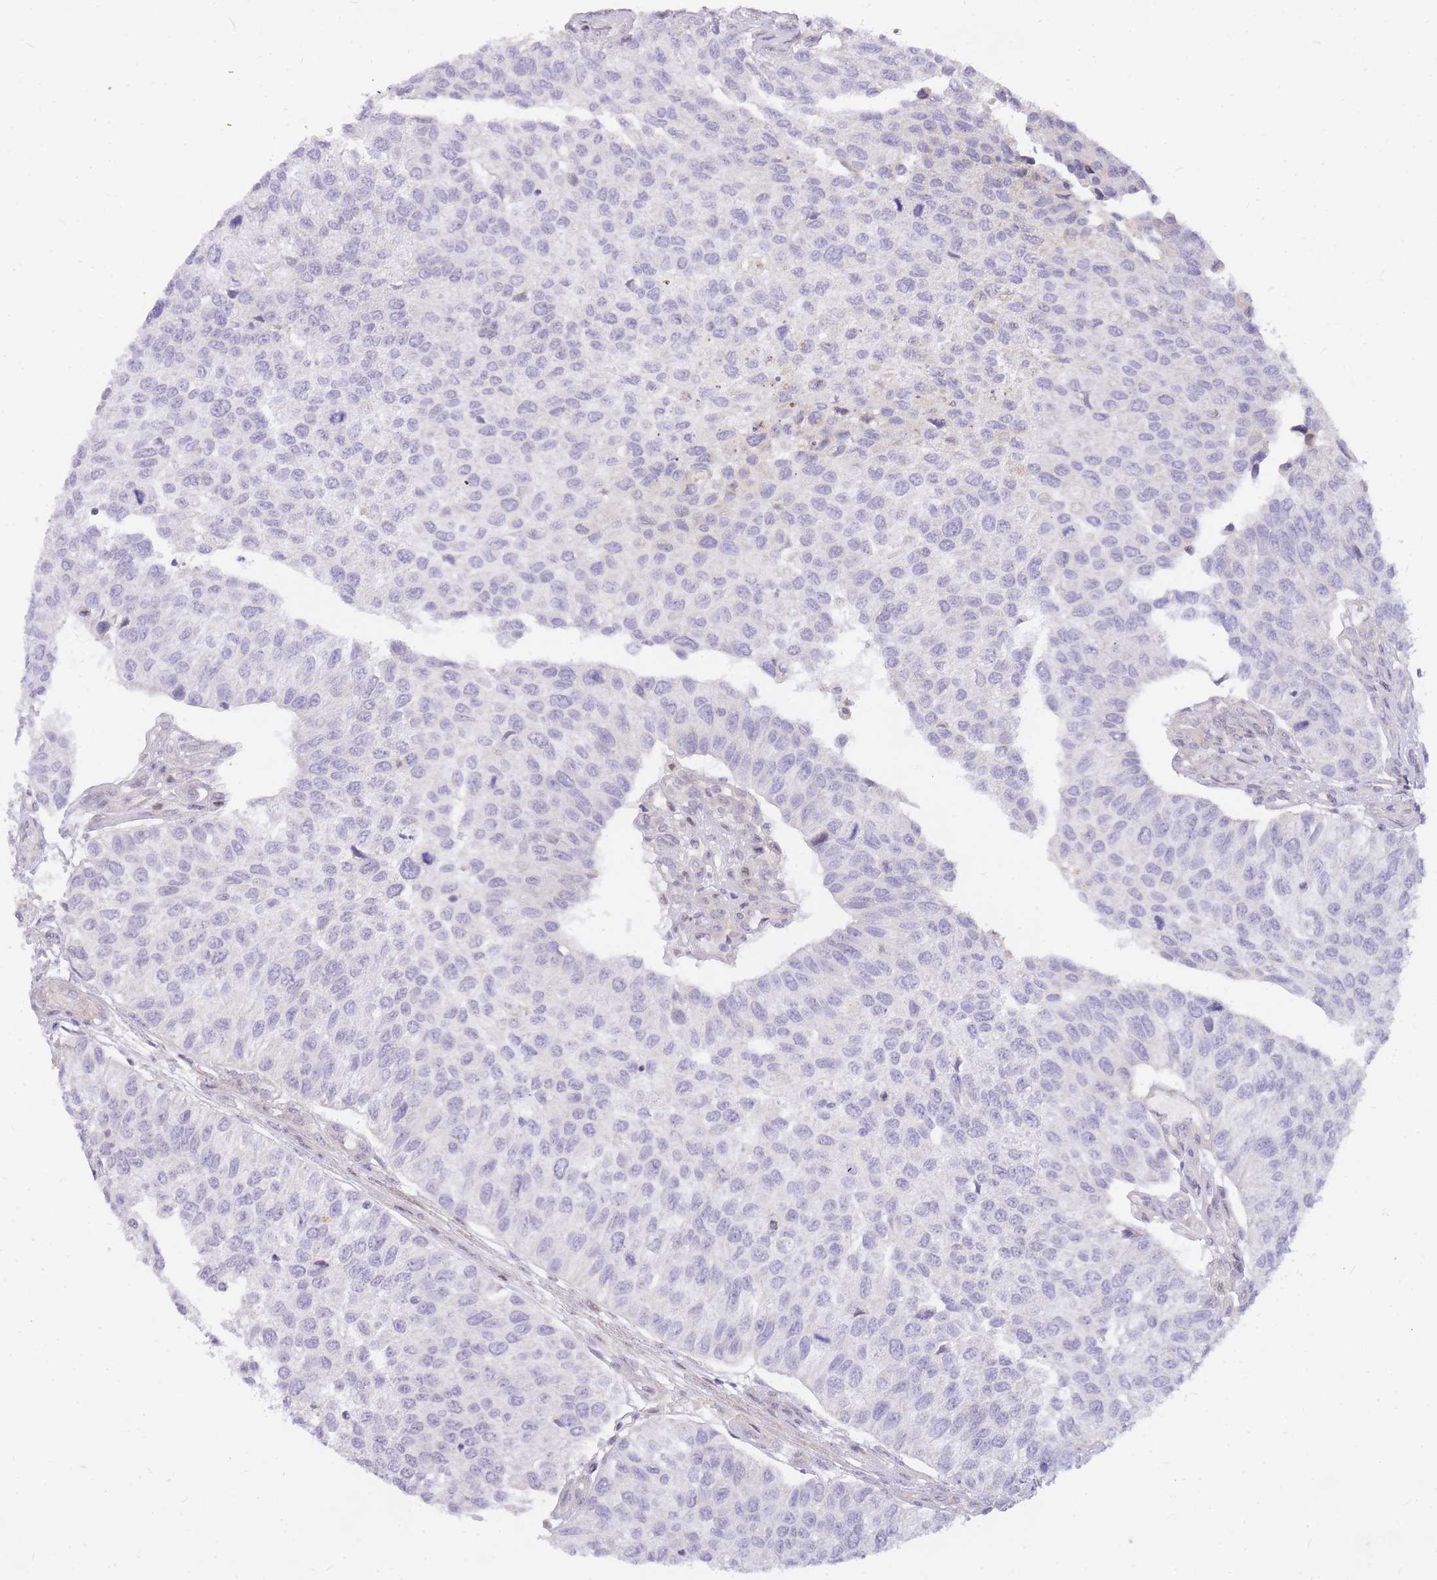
{"staining": {"intensity": "negative", "quantity": "none", "location": "none"}, "tissue": "urothelial cancer", "cell_type": "Tumor cells", "image_type": "cancer", "snomed": [{"axis": "morphology", "description": "Urothelial carcinoma, NOS"}, {"axis": "topography", "description": "Urinary bladder"}], "caption": "High power microscopy photomicrograph of an immunohistochemistry photomicrograph of urothelial cancer, revealing no significant expression in tumor cells.", "gene": "TLE2", "patient": {"sex": "male", "age": 55}}